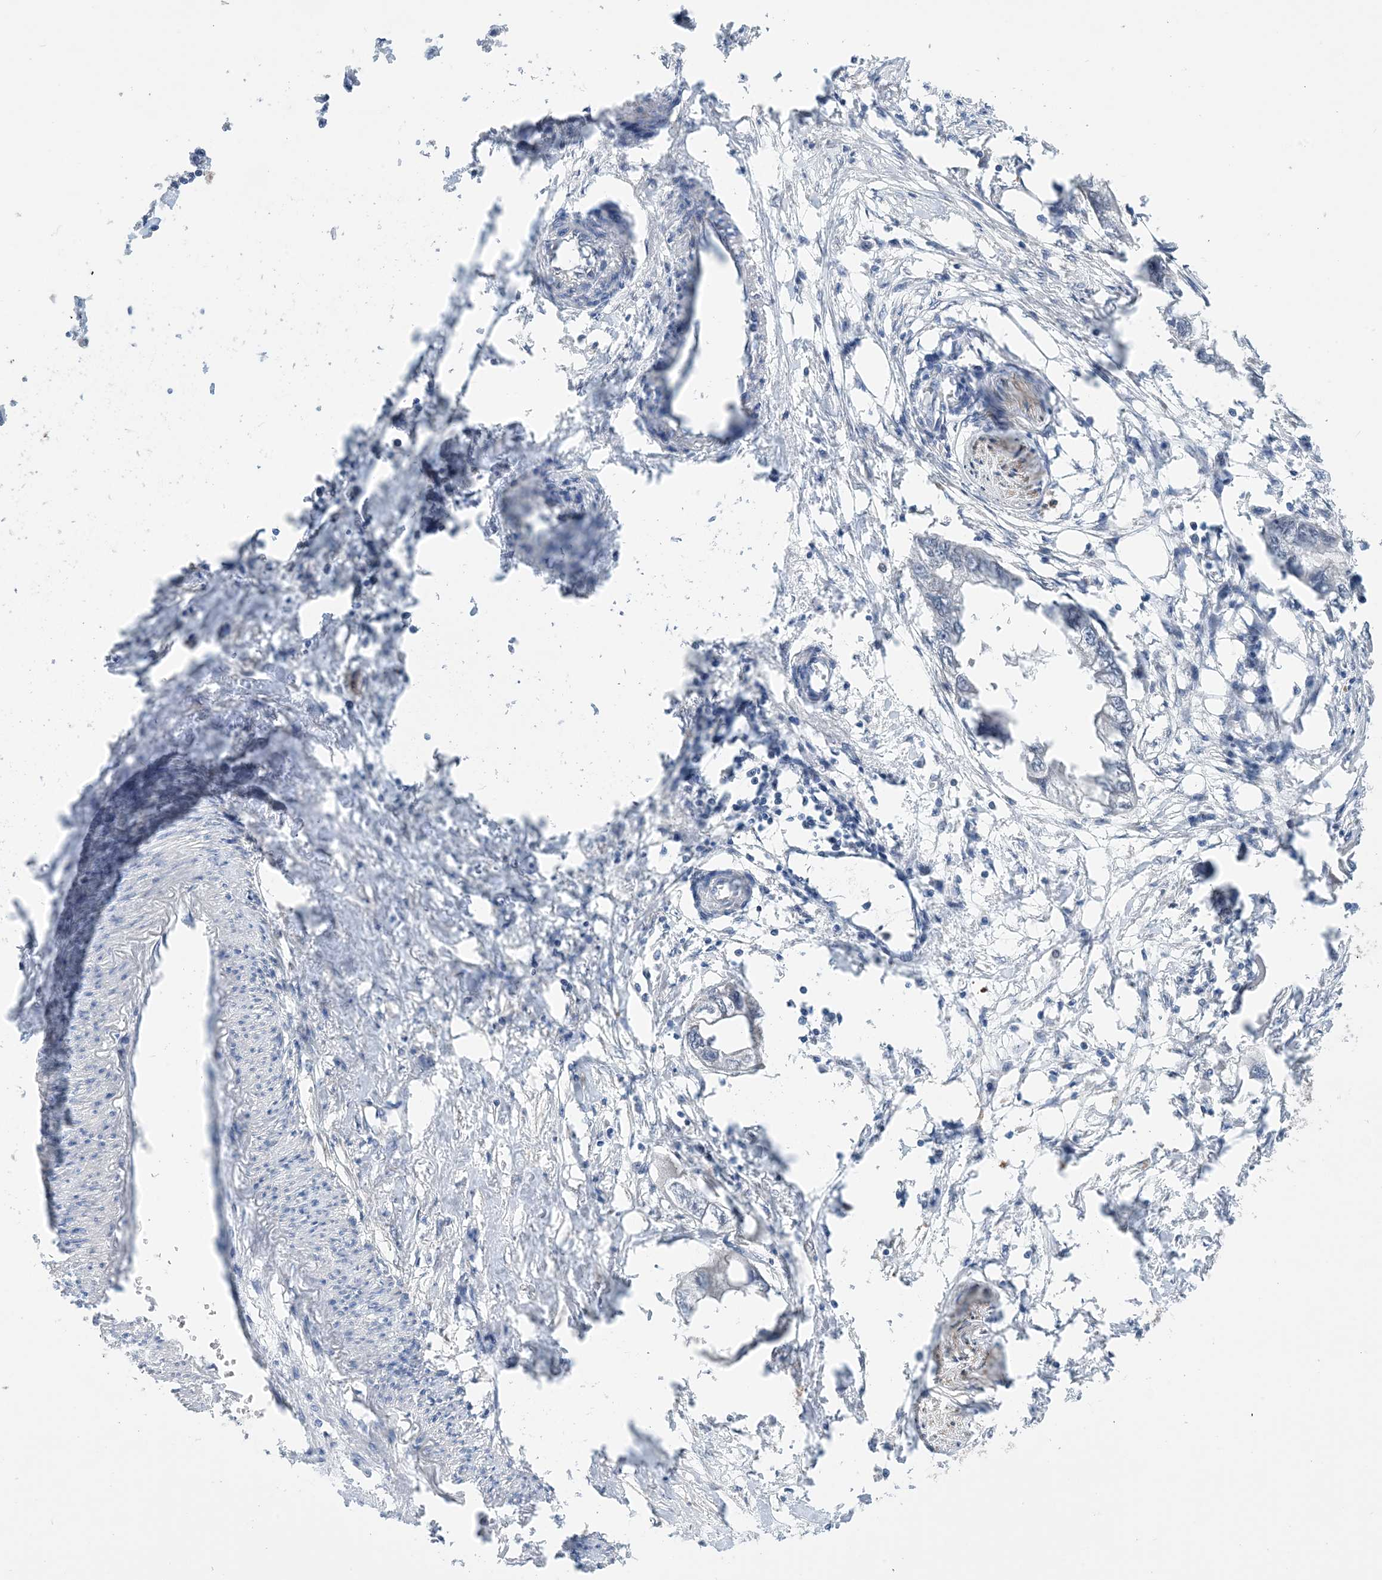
{"staining": {"intensity": "negative", "quantity": "none", "location": "none"}, "tissue": "endometrial cancer", "cell_type": "Tumor cells", "image_type": "cancer", "snomed": [{"axis": "morphology", "description": "Adenocarcinoma, NOS"}, {"axis": "morphology", "description": "Adenocarcinoma, metastatic, NOS"}, {"axis": "topography", "description": "Adipose tissue"}, {"axis": "topography", "description": "Endometrium"}], "caption": "Immunohistochemical staining of endometrial cancer (metastatic adenocarcinoma) displays no significant positivity in tumor cells.", "gene": "EHBP1", "patient": {"sex": "female", "age": 67}}